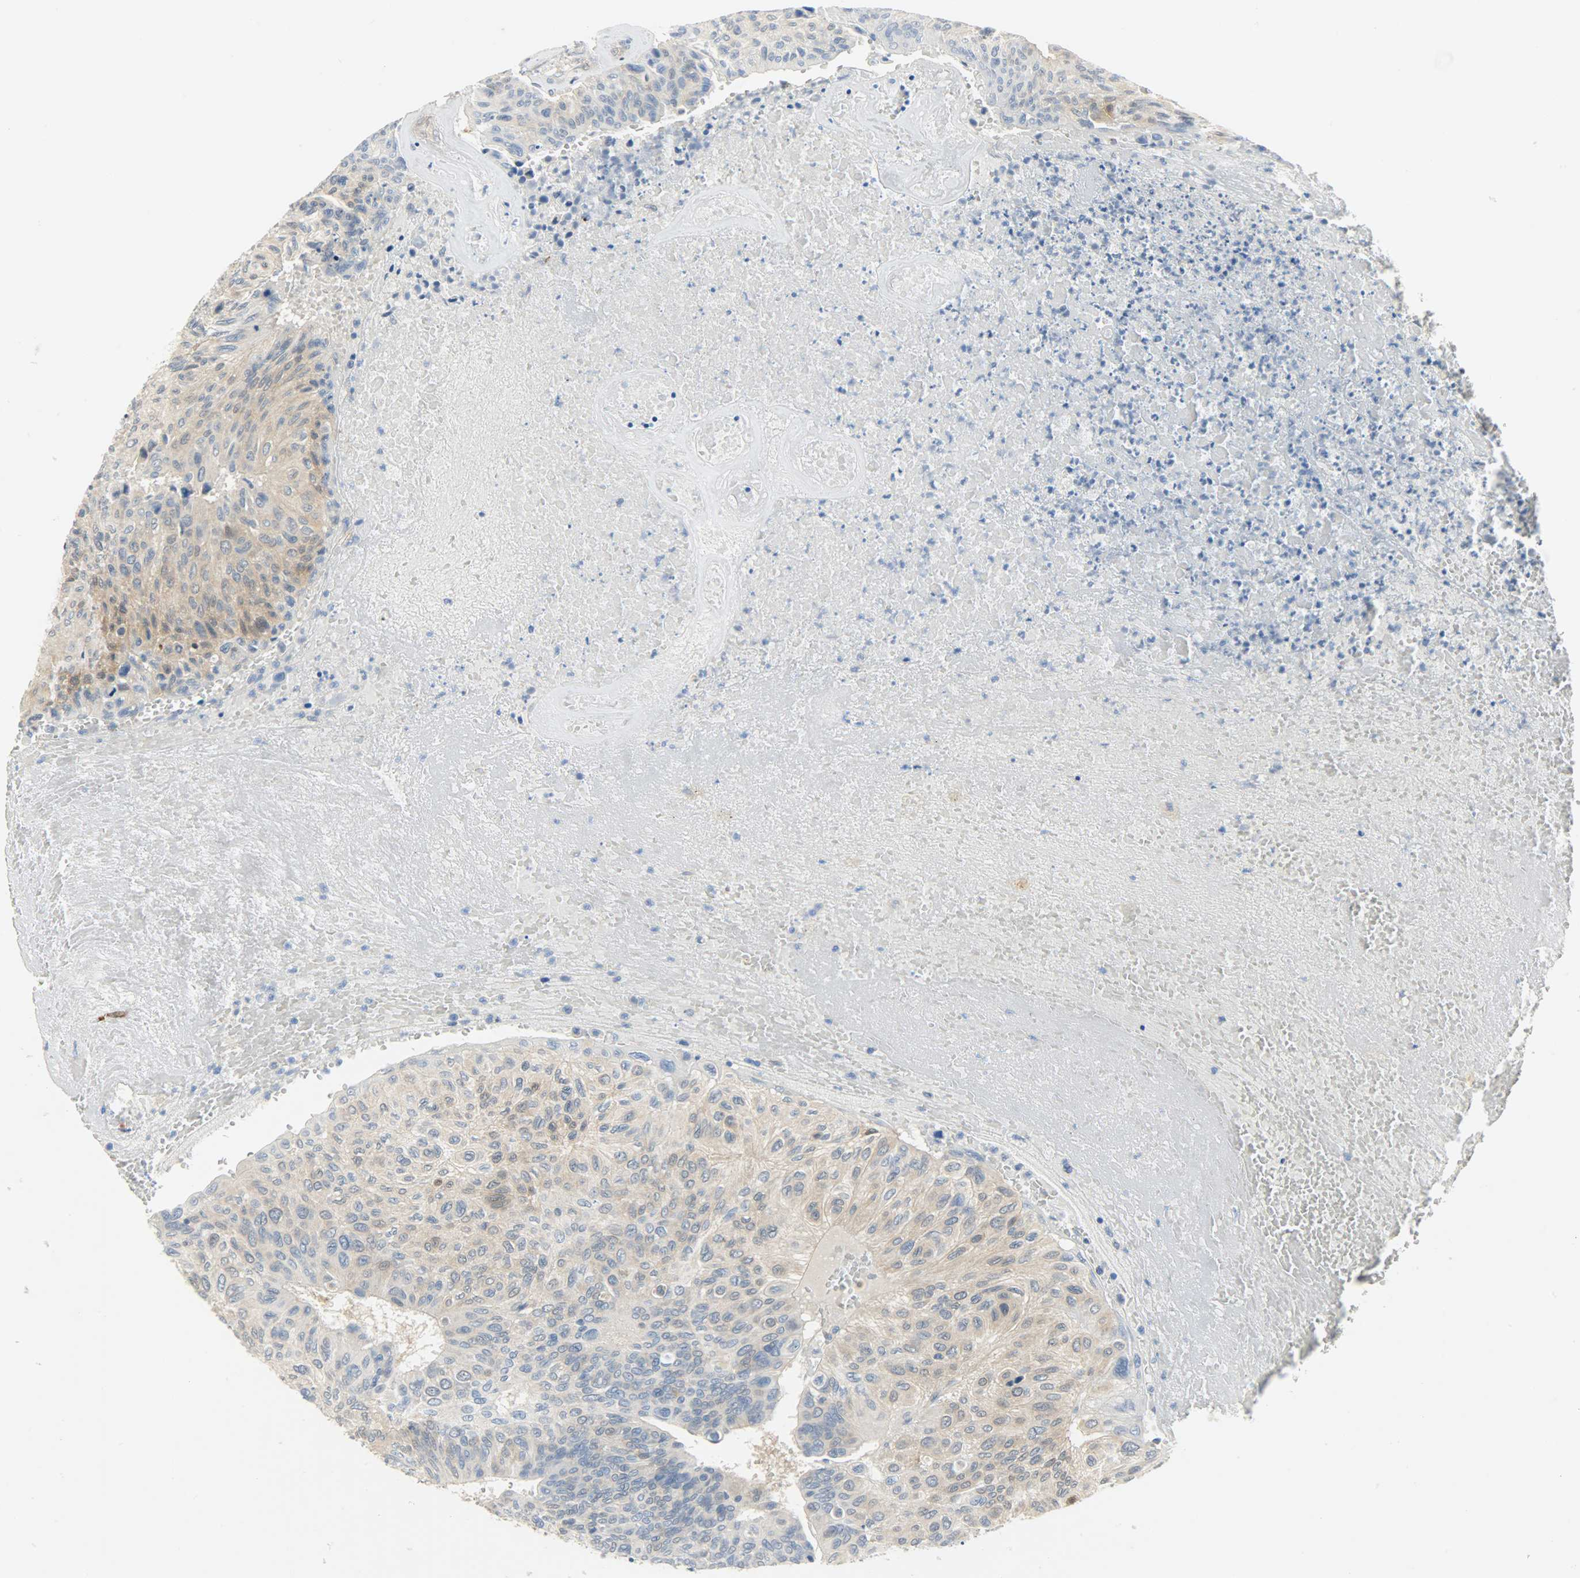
{"staining": {"intensity": "weak", "quantity": "<25%", "location": "cytoplasmic/membranous,nuclear"}, "tissue": "urothelial cancer", "cell_type": "Tumor cells", "image_type": "cancer", "snomed": [{"axis": "morphology", "description": "Urothelial carcinoma, High grade"}, {"axis": "topography", "description": "Urinary bladder"}], "caption": "Tumor cells show no significant staining in urothelial cancer.", "gene": "EIF4EBP1", "patient": {"sex": "male", "age": 66}}